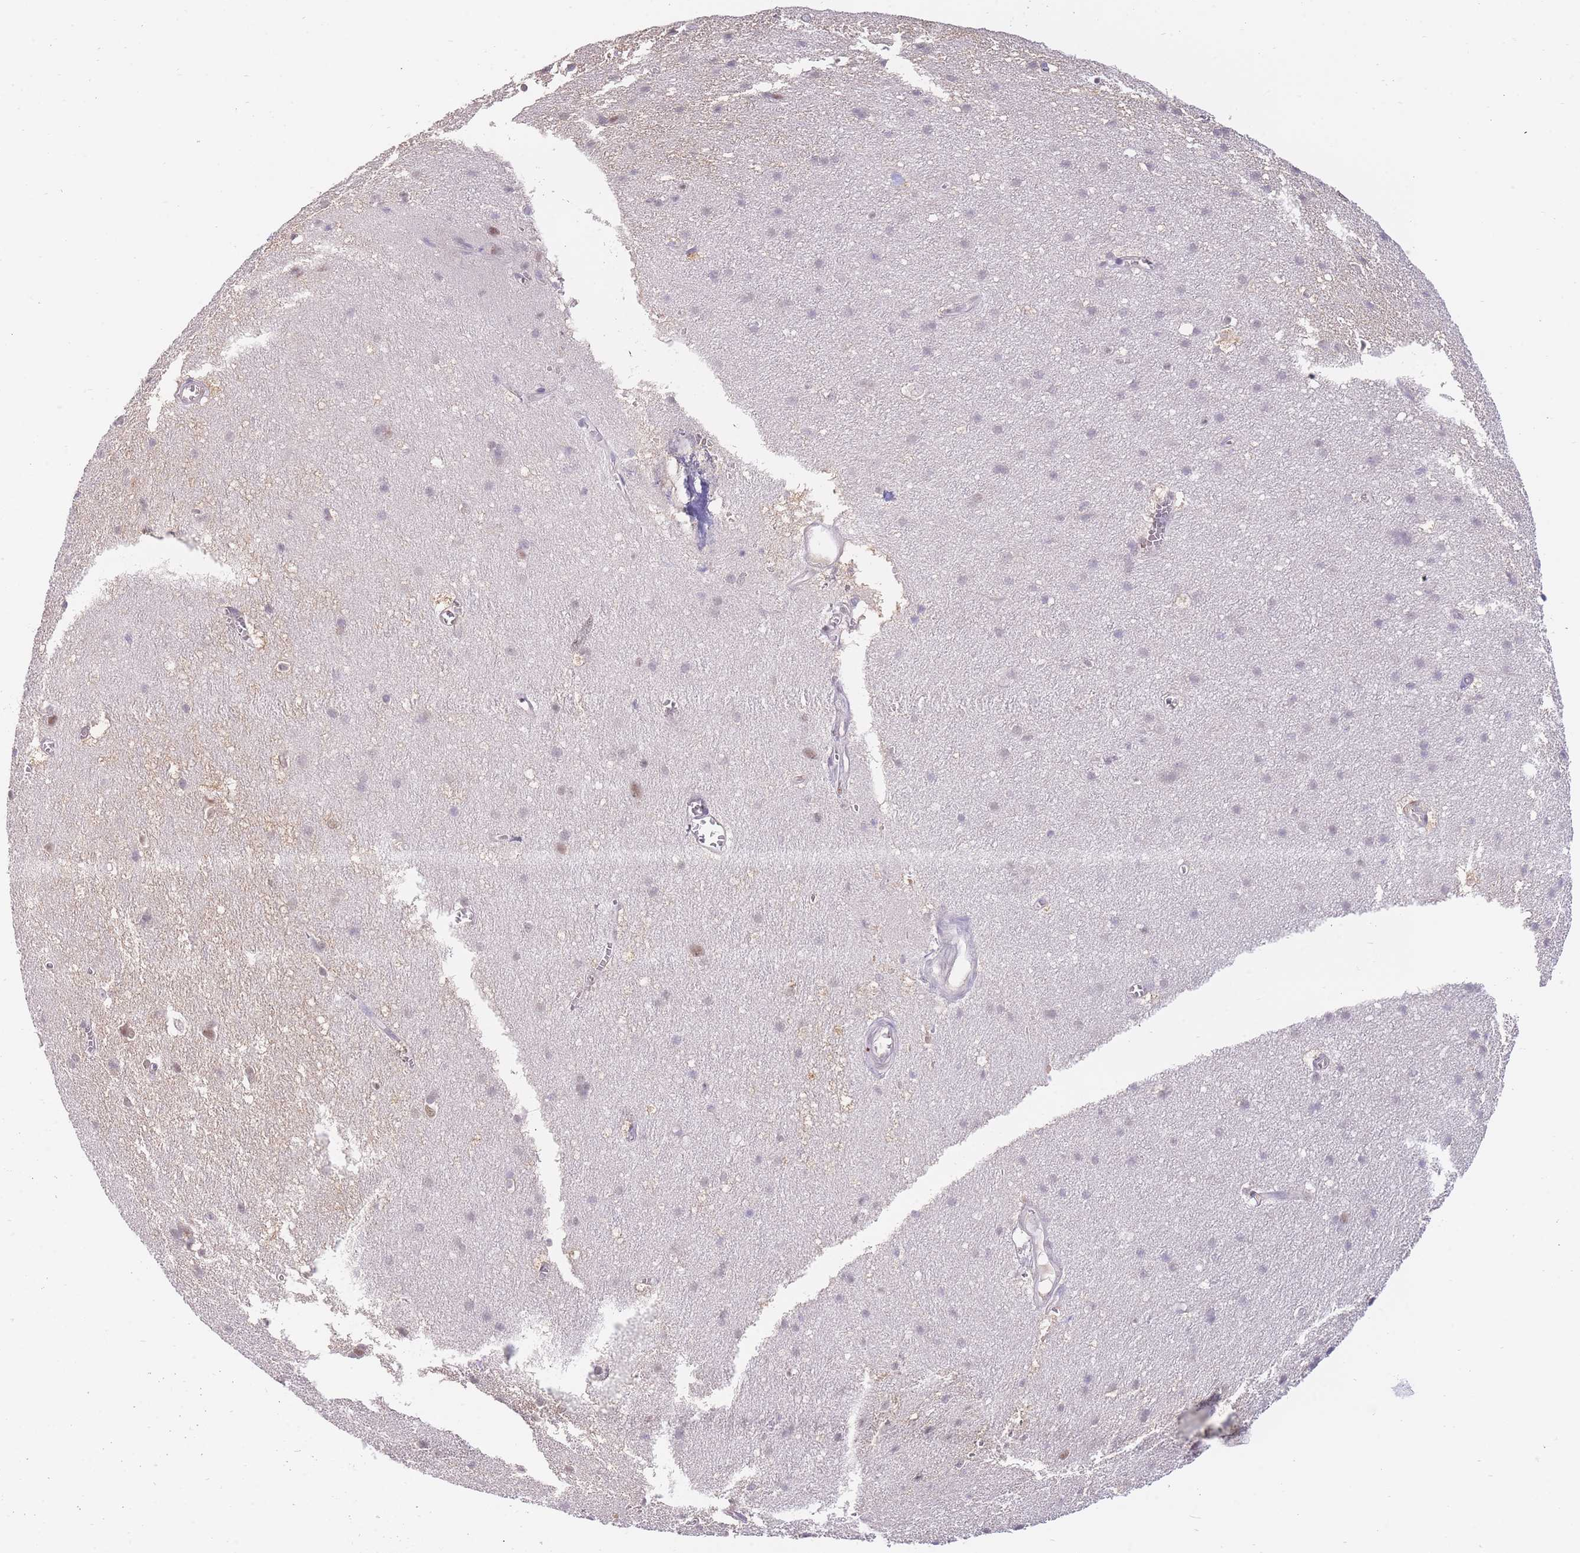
{"staining": {"intensity": "negative", "quantity": "none", "location": "none"}, "tissue": "cerebral cortex", "cell_type": "Endothelial cells", "image_type": "normal", "snomed": [{"axis": "morphology", "description": "Normal tissue, NOS"}, {"axis": "topography", "description": "Cerebral cortex"}], "caption": "DAB (3,3'-diaminobenzidine) immunohistochemical staining of benign human cerebral cortex exhibits no significant positivity in endothelial cells.", "gene": "GOLGA6L1", "patient": {"sex": "male", "age": 54}}